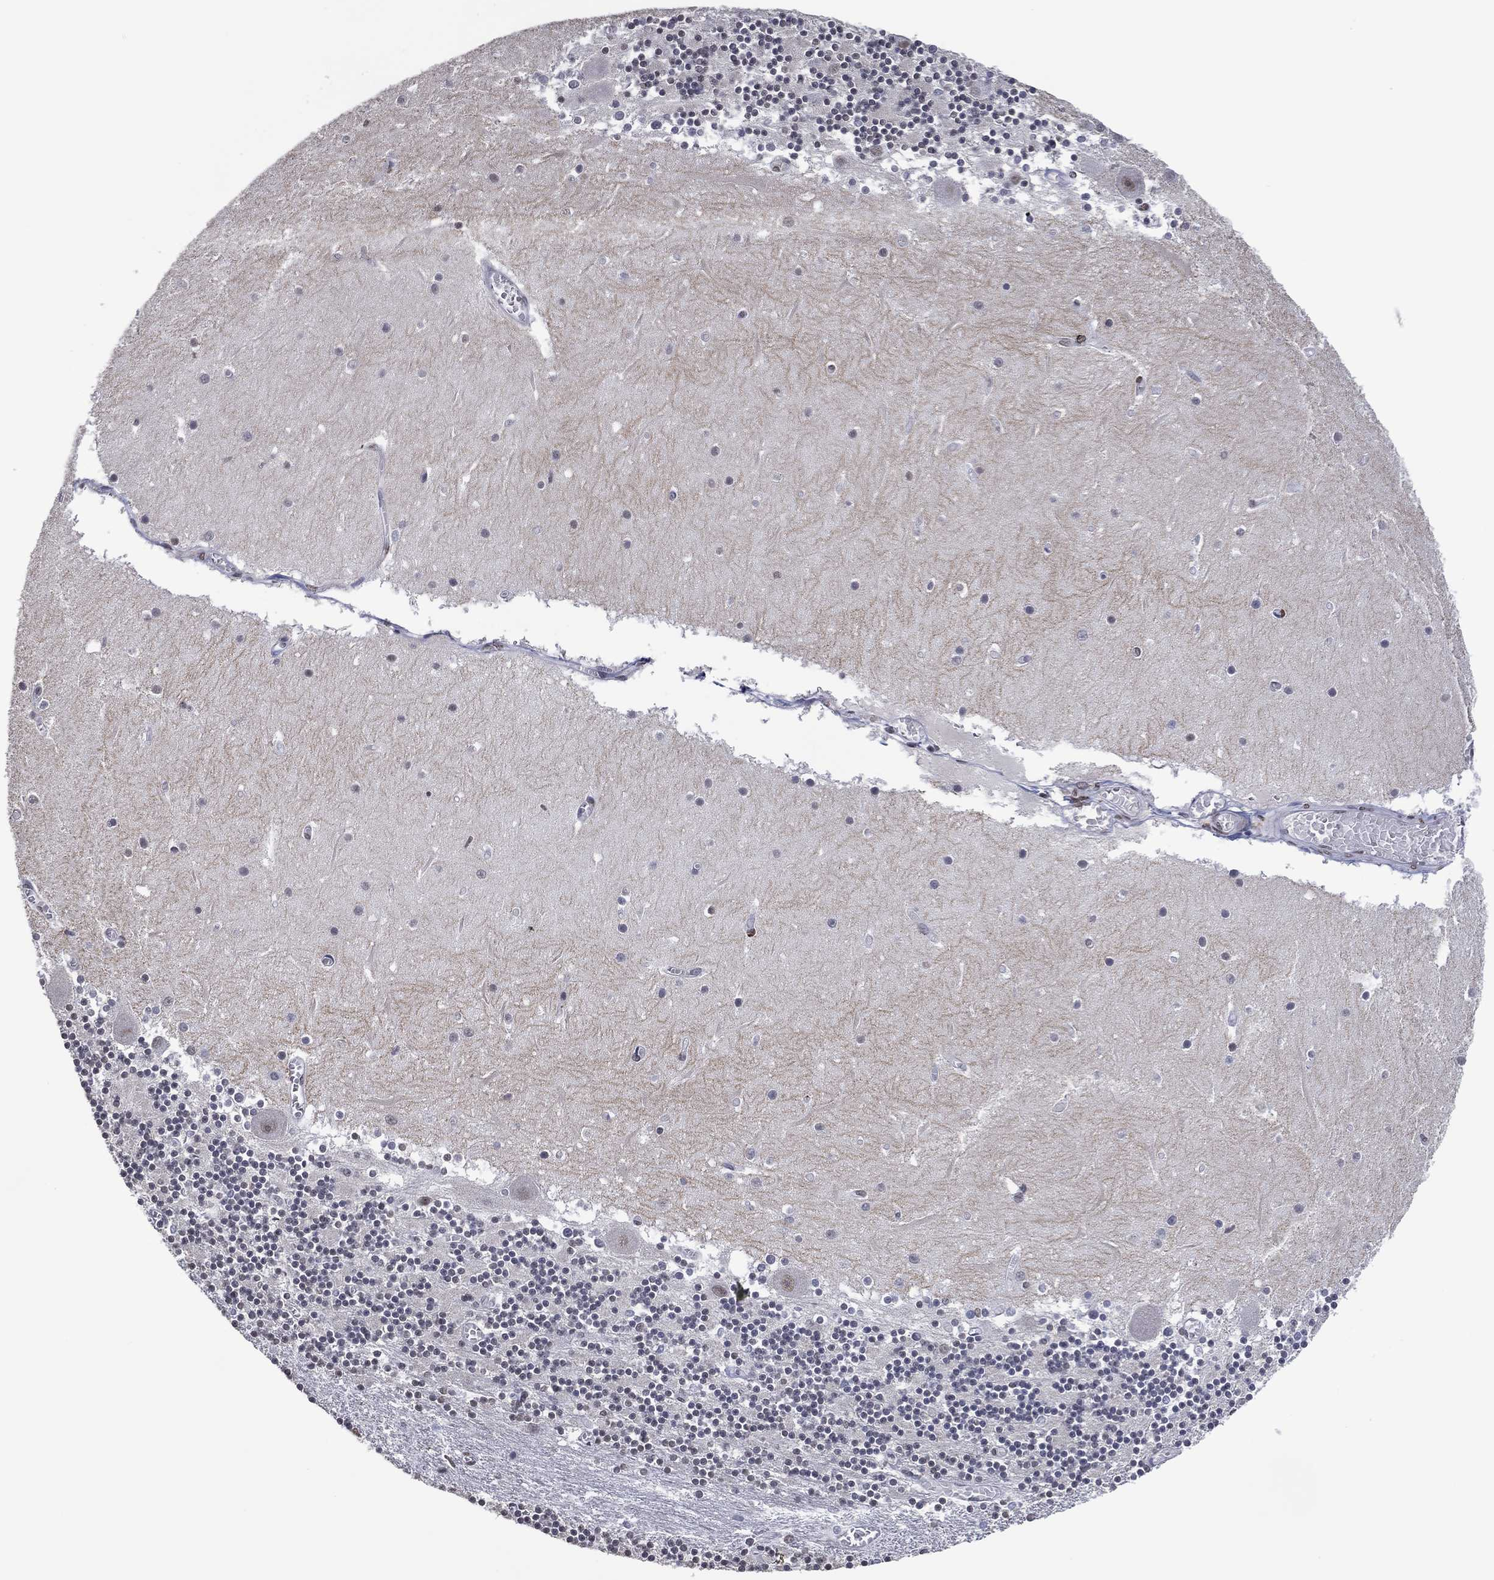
{"staining": {"intensity": "negative", "quantity": "none", "location": "none"}, "tissue": "cerebellum", "cell_type": "Cells in granular layer", "image_type": "normal", "snomed": [{"axis": "morphology", "description": "Normal tissue, NOS"}, {"axis": "topography", "description": "Cerebellum"}], "caption": "The histopathology image shows no staining of cells in granular layer in unremarkable cerebellum.", "gene": "EHMT1", "patient": {"sex": "female", "age": 28}}